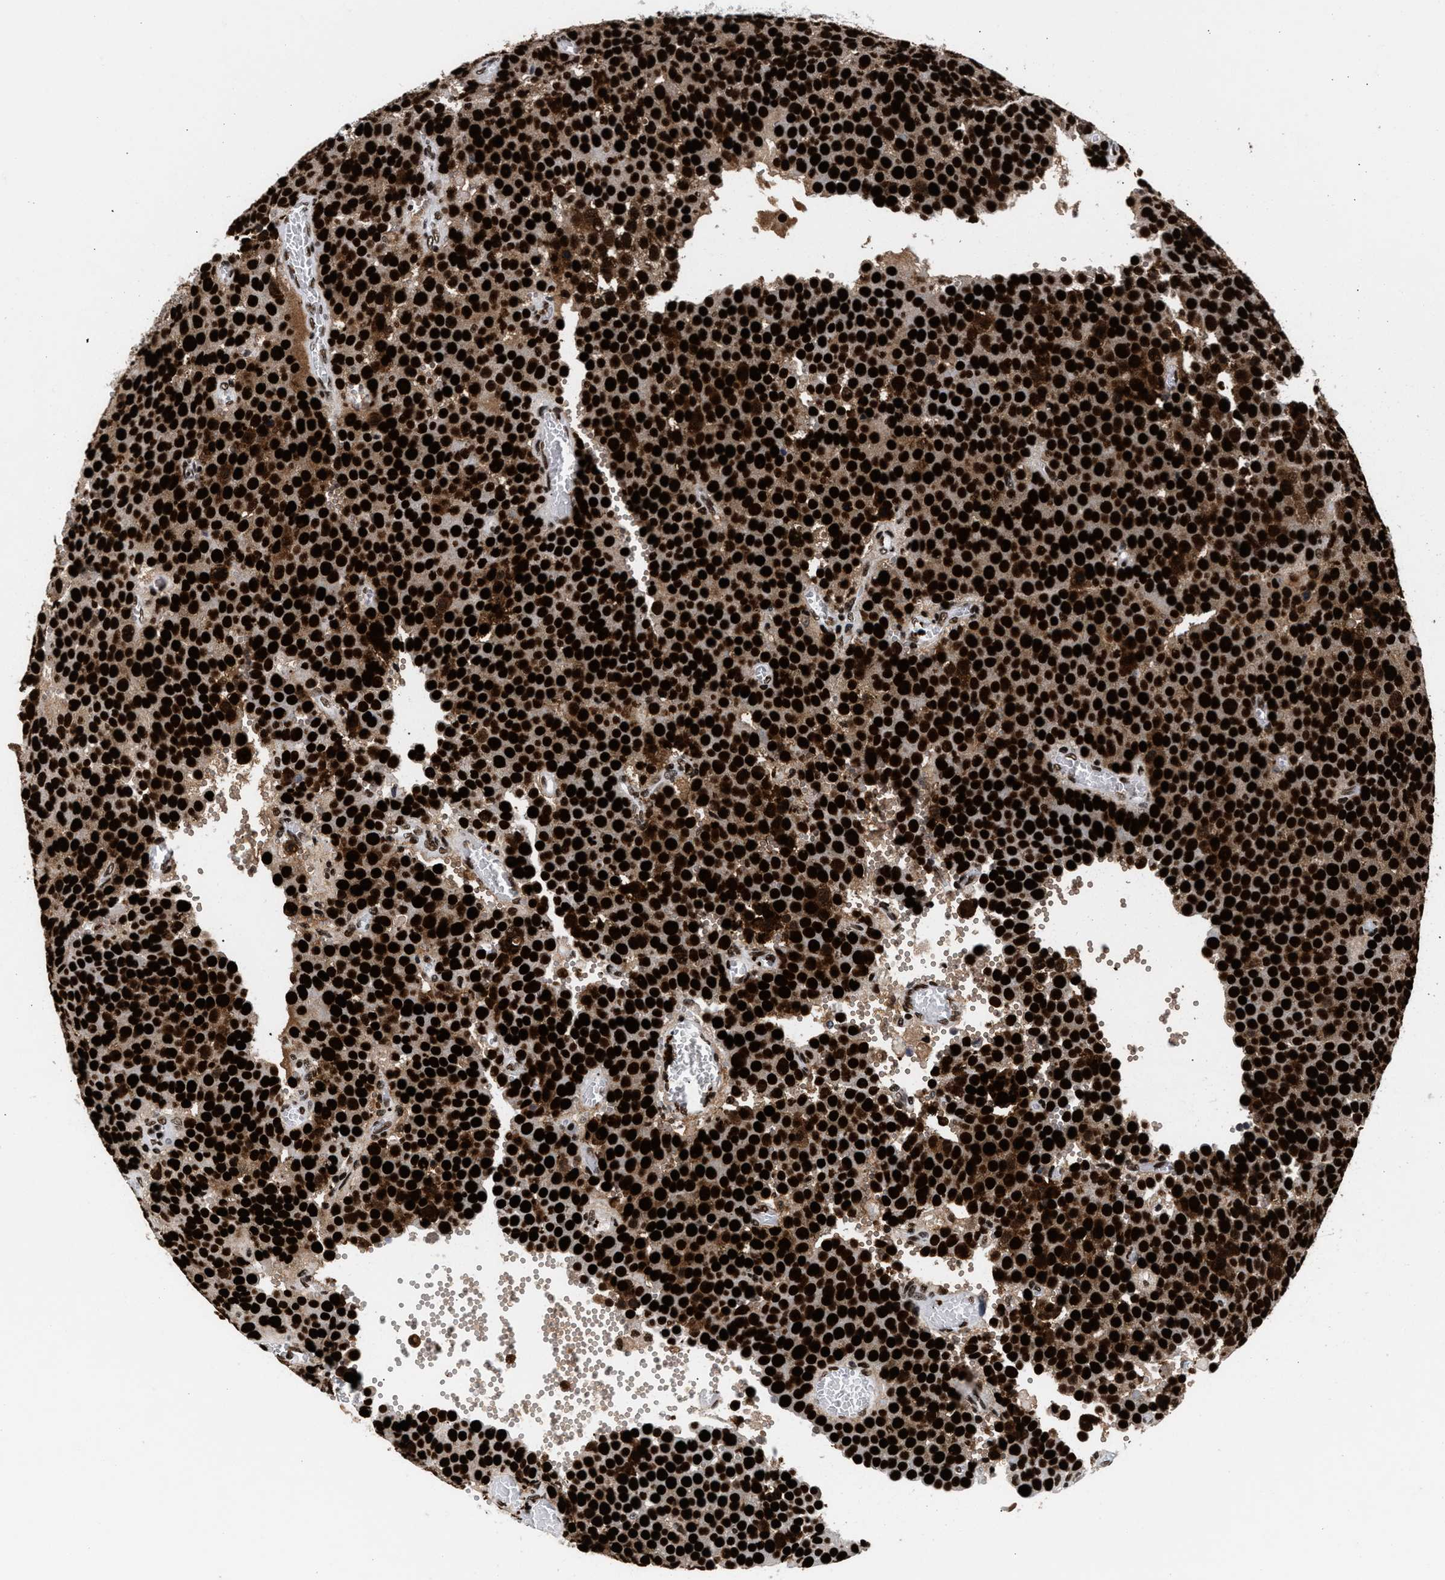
{"staining": {"intensity": "strong", "quantity": ">75%", "location": "nuclear"}, "tissue": "testis cancer", "cell_type": "Tumor cells", "image_type": "cancer", "snomed": [{"axis": "morphology", "description": "Normal tissue, NOS"}, {"axis": "morphology", "description": "Seminoma, NOS"}, {"axis": "topography", "description": "Testis"}], "caption": "Protein expression analysis of human seminoma (testis) reveals strong nuclear expression in approximately >75% of tumor cells.", "gene": "RAD21", "patient": {"sex": "male", "age": 71}}